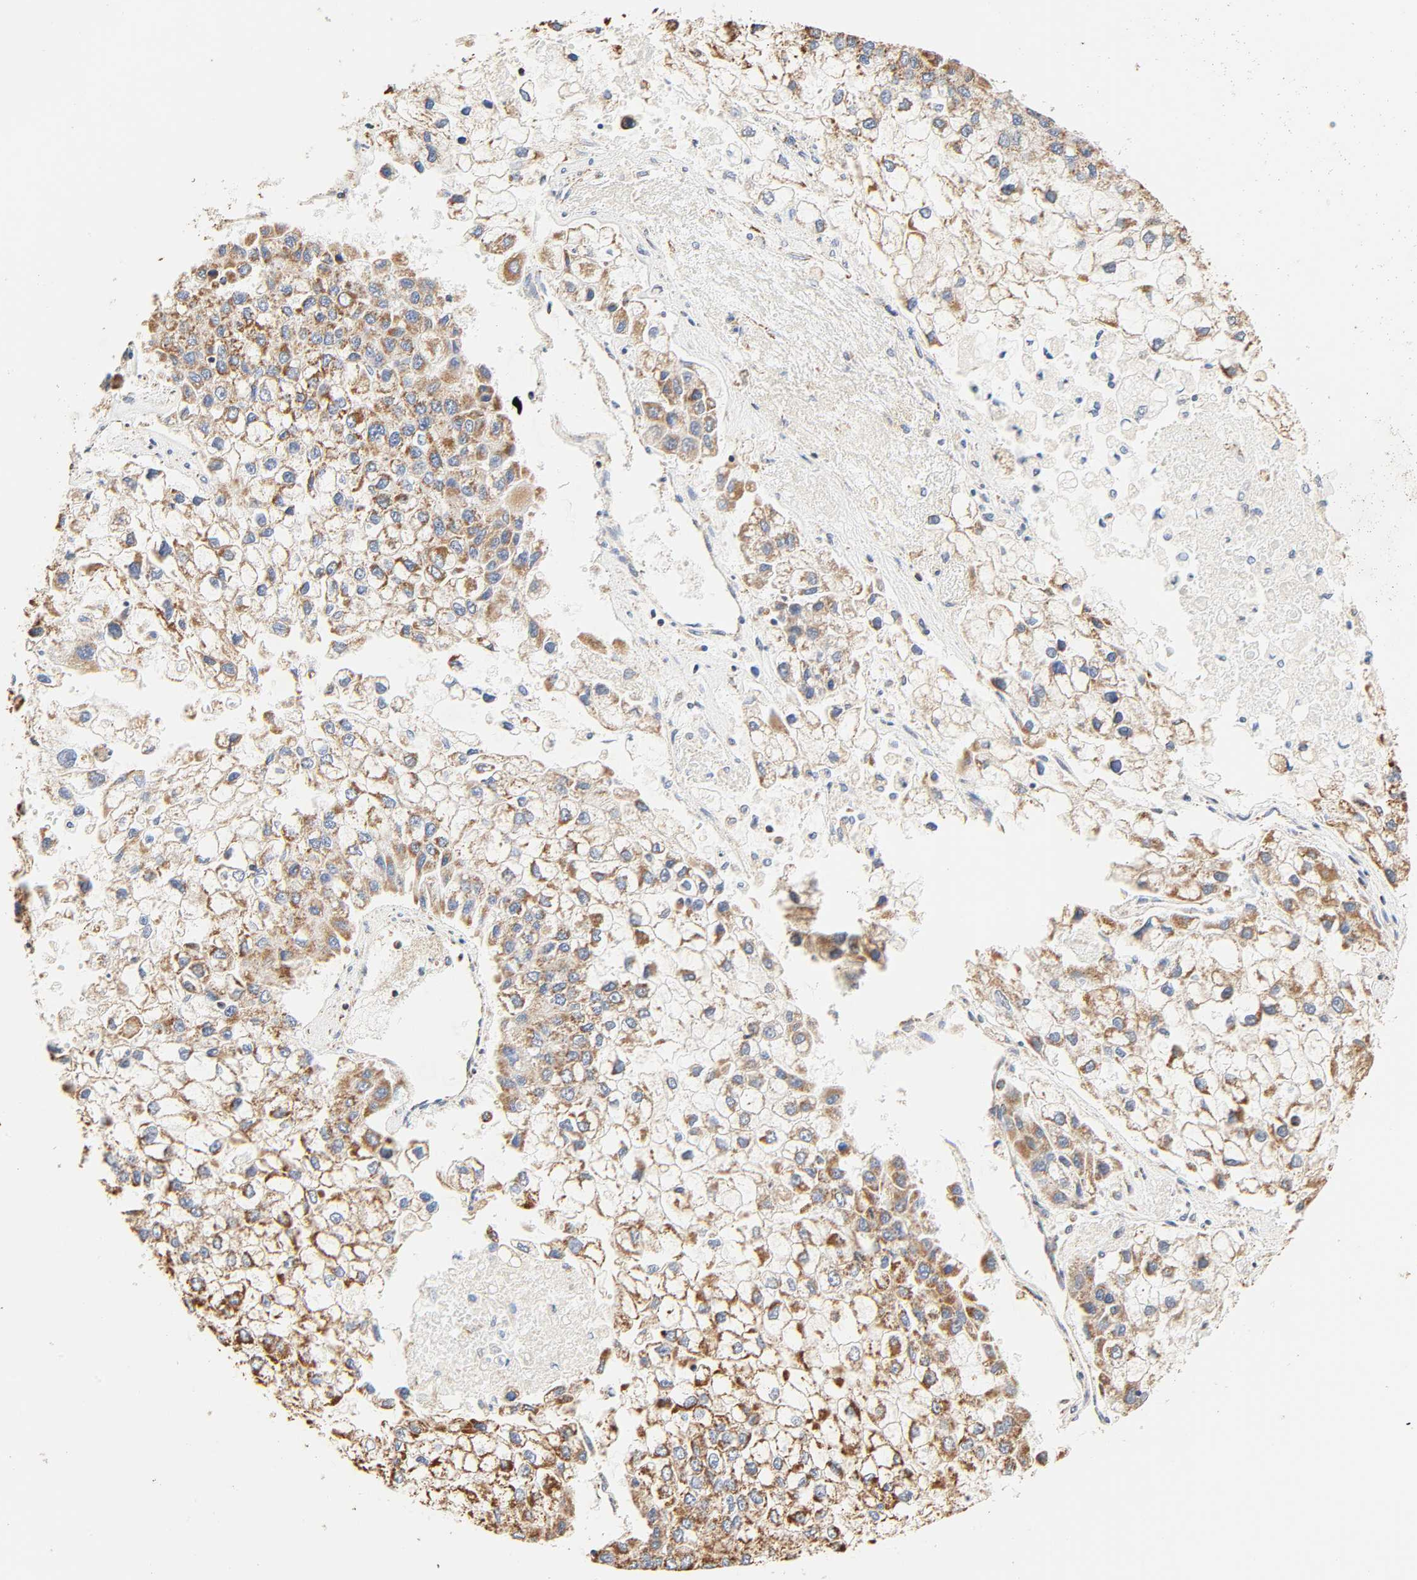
{"staining": {"intensity": "moderate", "quantity": ">75%", "location": "cytoplasmic/membranous"}, "tissue": "liver cancer", "cell_type": "Tumor cells", "image_type": "cancer", "snomed": [{"axis": "morphology", "description": "Carcinoma, Hepatocellular, NOS"}, {"axis": "topography", "description": "Liver"}], "caption": "Protein analysis of liver cancer (hepatocellular carcinoma) tissue exhibits moderate cytoplasmic/membranous staining in approximately >75% of tumor cells. The staining is performed using DAB brown chromogen to label protein expression. The nuclei are counter-stained blue using hematoxylin.", "gene": "ZMAT5", "patient": {"sex": "female", "age": 66}}